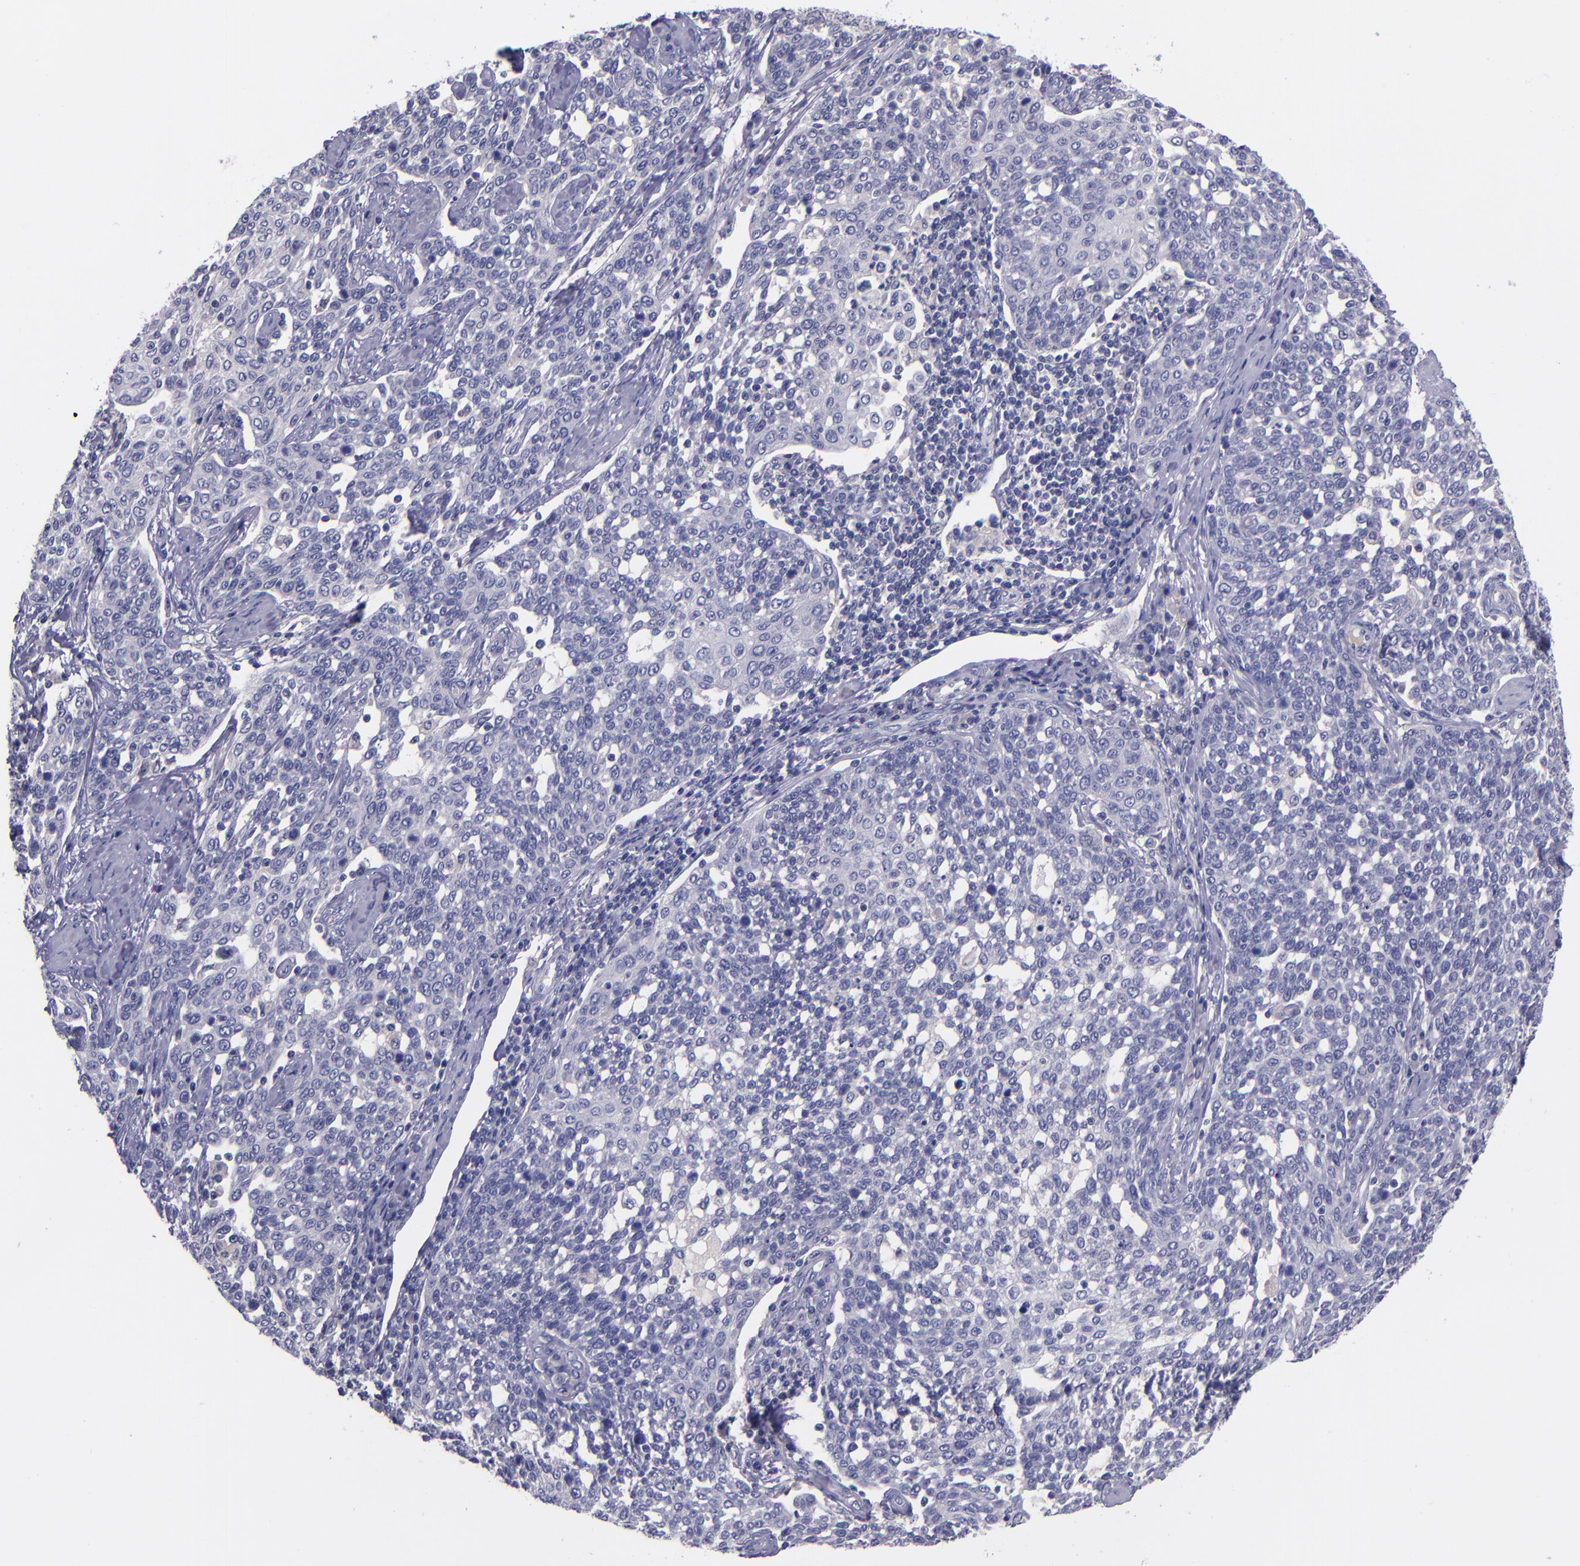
{"staining": {"intensity": "negative", "quantity": "none", "location": "none"}, "tissue": "cervical cancer", "cell_type": "Tumor cells", "image_type": "cancer", "snomed": [{"axis": "morphology", "description": "Squamous cell carcinoma, NOS"}, {"axis": "topography", "description": "Cervix"}], "caption": "A high-resolution histopathology image shows immunohistochemistry (IHC) staining of cervical cancer (squamous cell carcinoma), which reveals no significant staining in tumor cells. Nuclei are stained in blue.", "gene": "RBP4", "patient": {"sex": "female", "age": 34}}